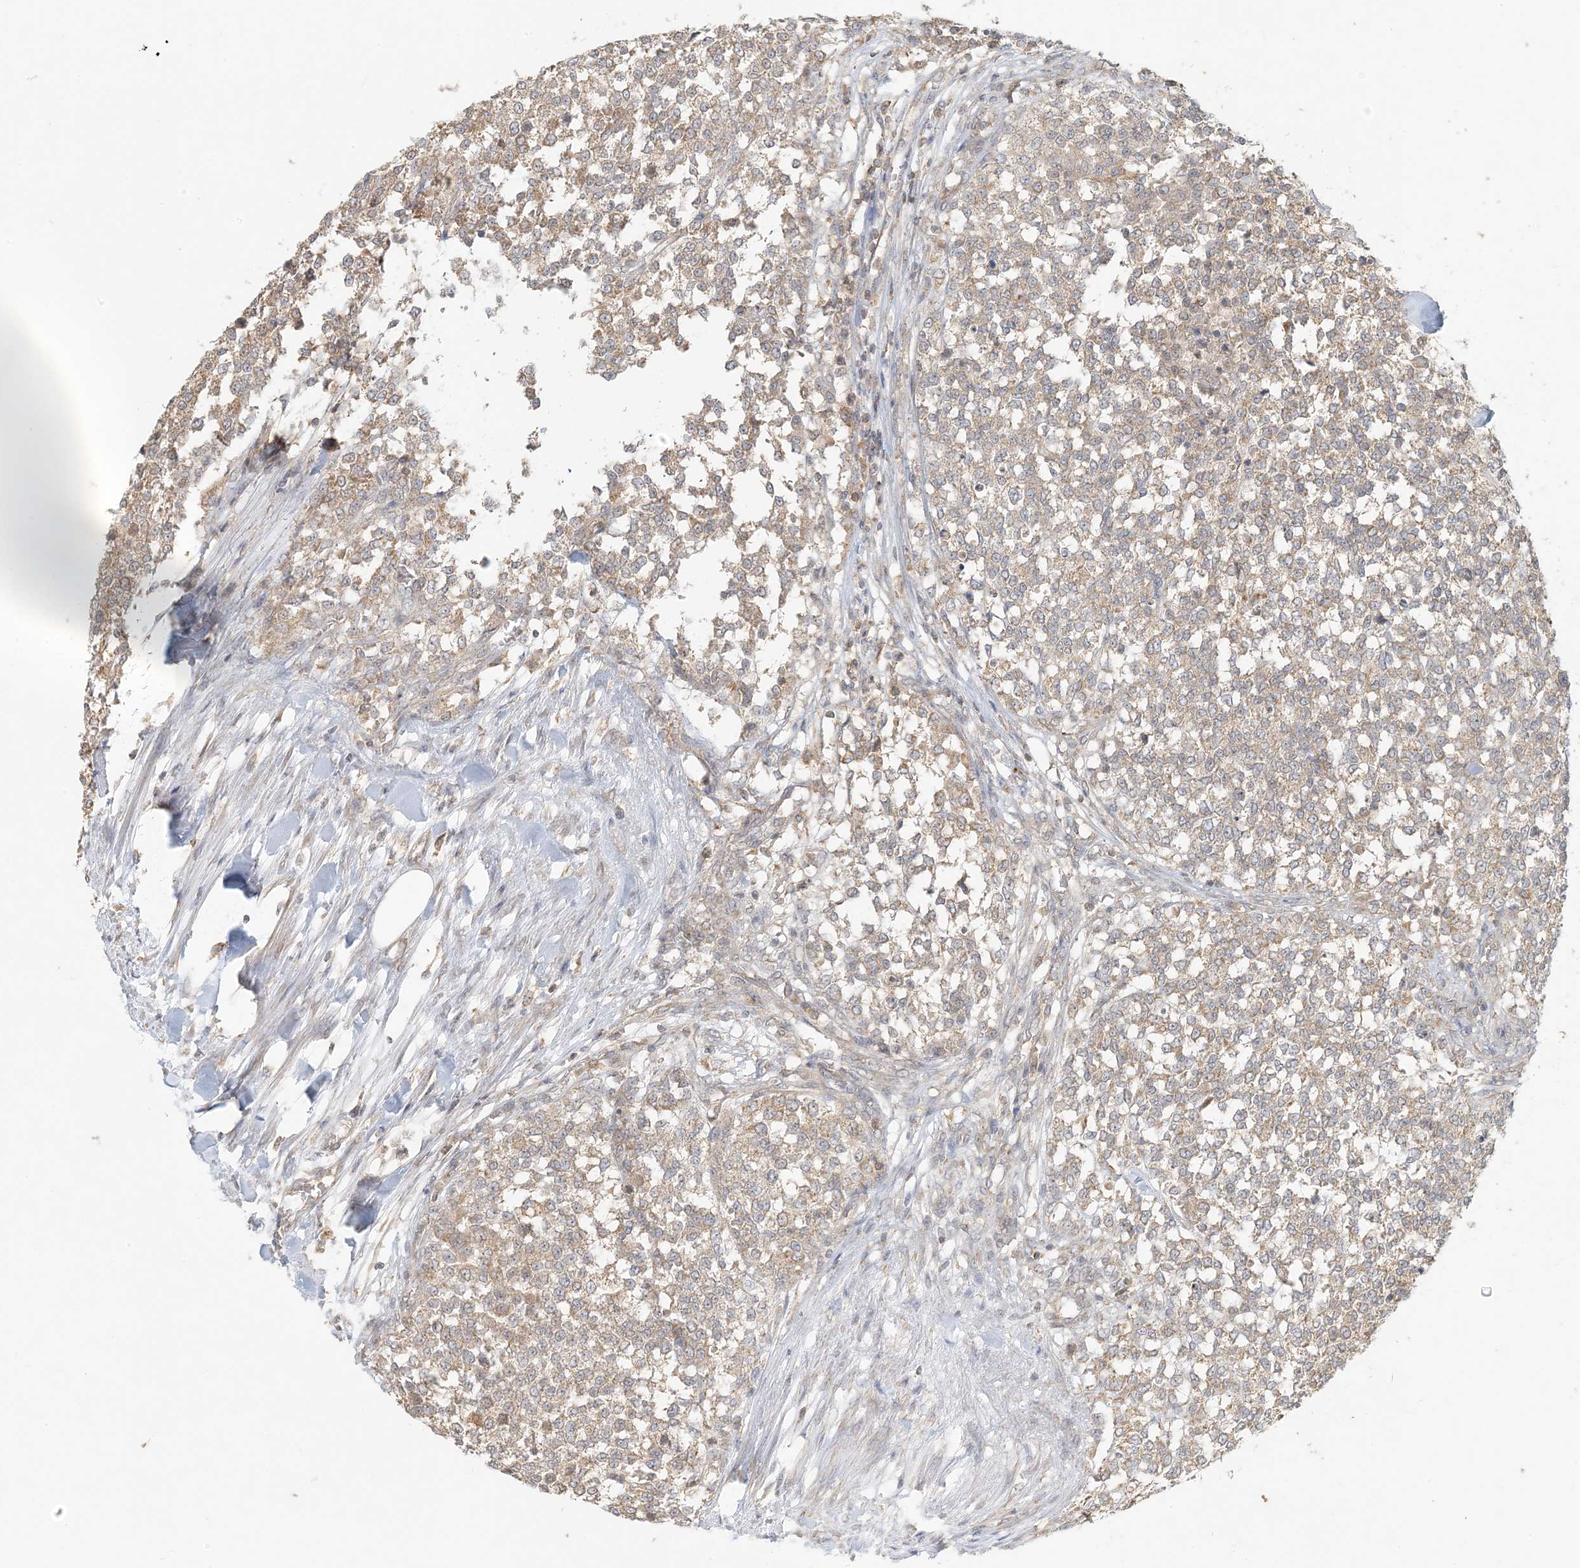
{"staining": {"intensity": "moderate", "quantity": ">75%", "location": "cytoplasmic/membranous"}, "tissue": "testis cancer", "cell_type": "Tumor cells", "image_type": "cancer", "snomed": [{"axis": "morphology", "description": "Seminoma, NOS"}, {"axis": "topography", "description": "Testis"}], "caption": "Approximately >75% of tumor cells in testis cancer (seminoma) display moderate cytoplasmic/membranous protein positivity as visualized by brown immunohistochemical staining.", "gene": "MCOLN1", "patient": {"sex": "male", "age": 59}}